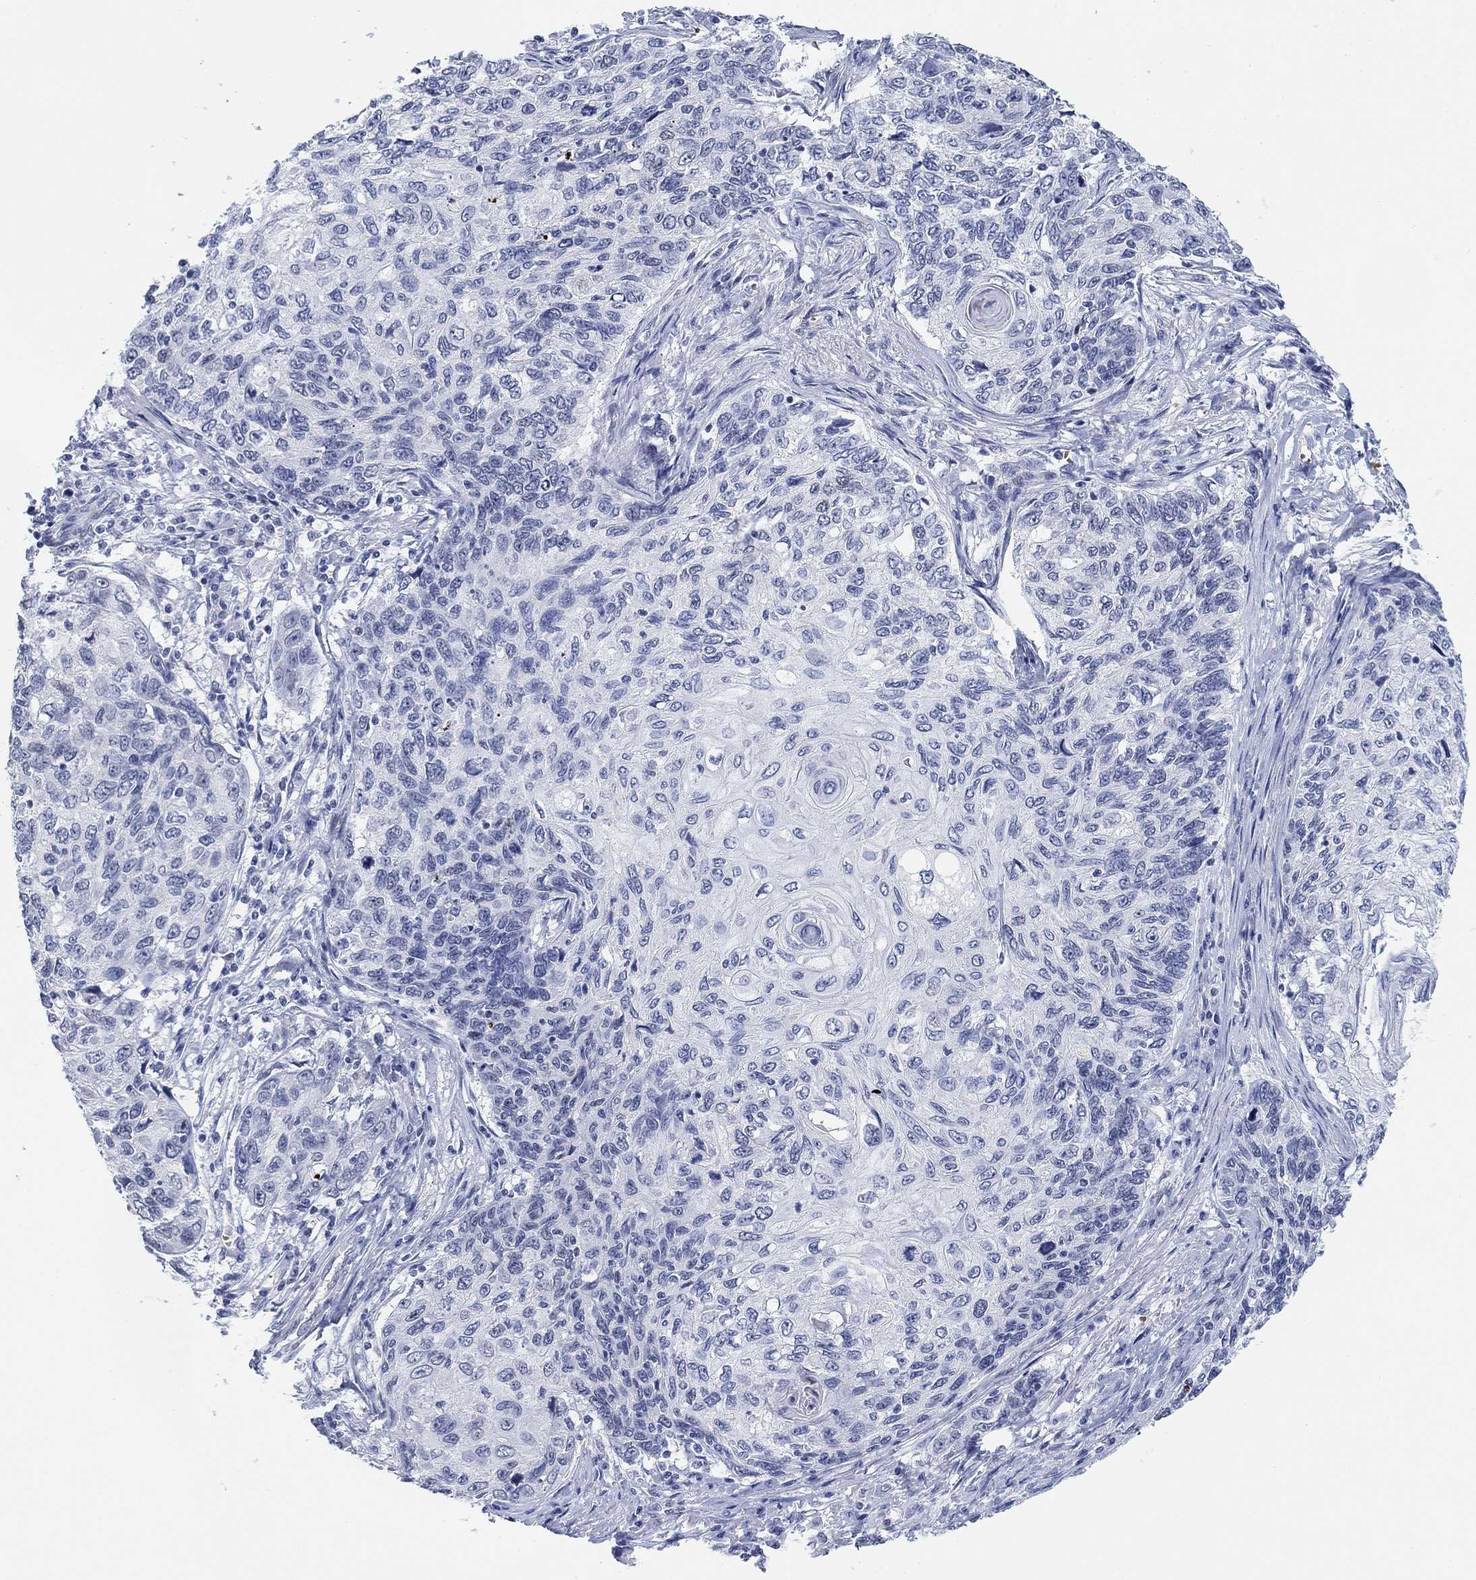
{"staining": {"intensity": "negative", "quantity": "none", "location": "none"}, "tissue": "skin cancer", "cell_type": "Tumor cells", "image_type": "cancer", "snomed": [{"axis": "morphology", "description": "Squamous cell carcinoma, NOS"}, {"axis": "topography", "description": "Skin"}], "caption": "An immunohistochemistry (IHC) histopathology image of skin cancer (squamous cell carcinoma) is shown. There is no staining in tumor cells of skin cancer (squamous cell carcinoma). Brightfield microscopy of IHC stained with DAB (3,3'-diaminobenzidine) (brown) and hematoxylin (blue), captured at high magnification.", "gene": "PAX6", "patient": {"sex": "male", "age": 92}}